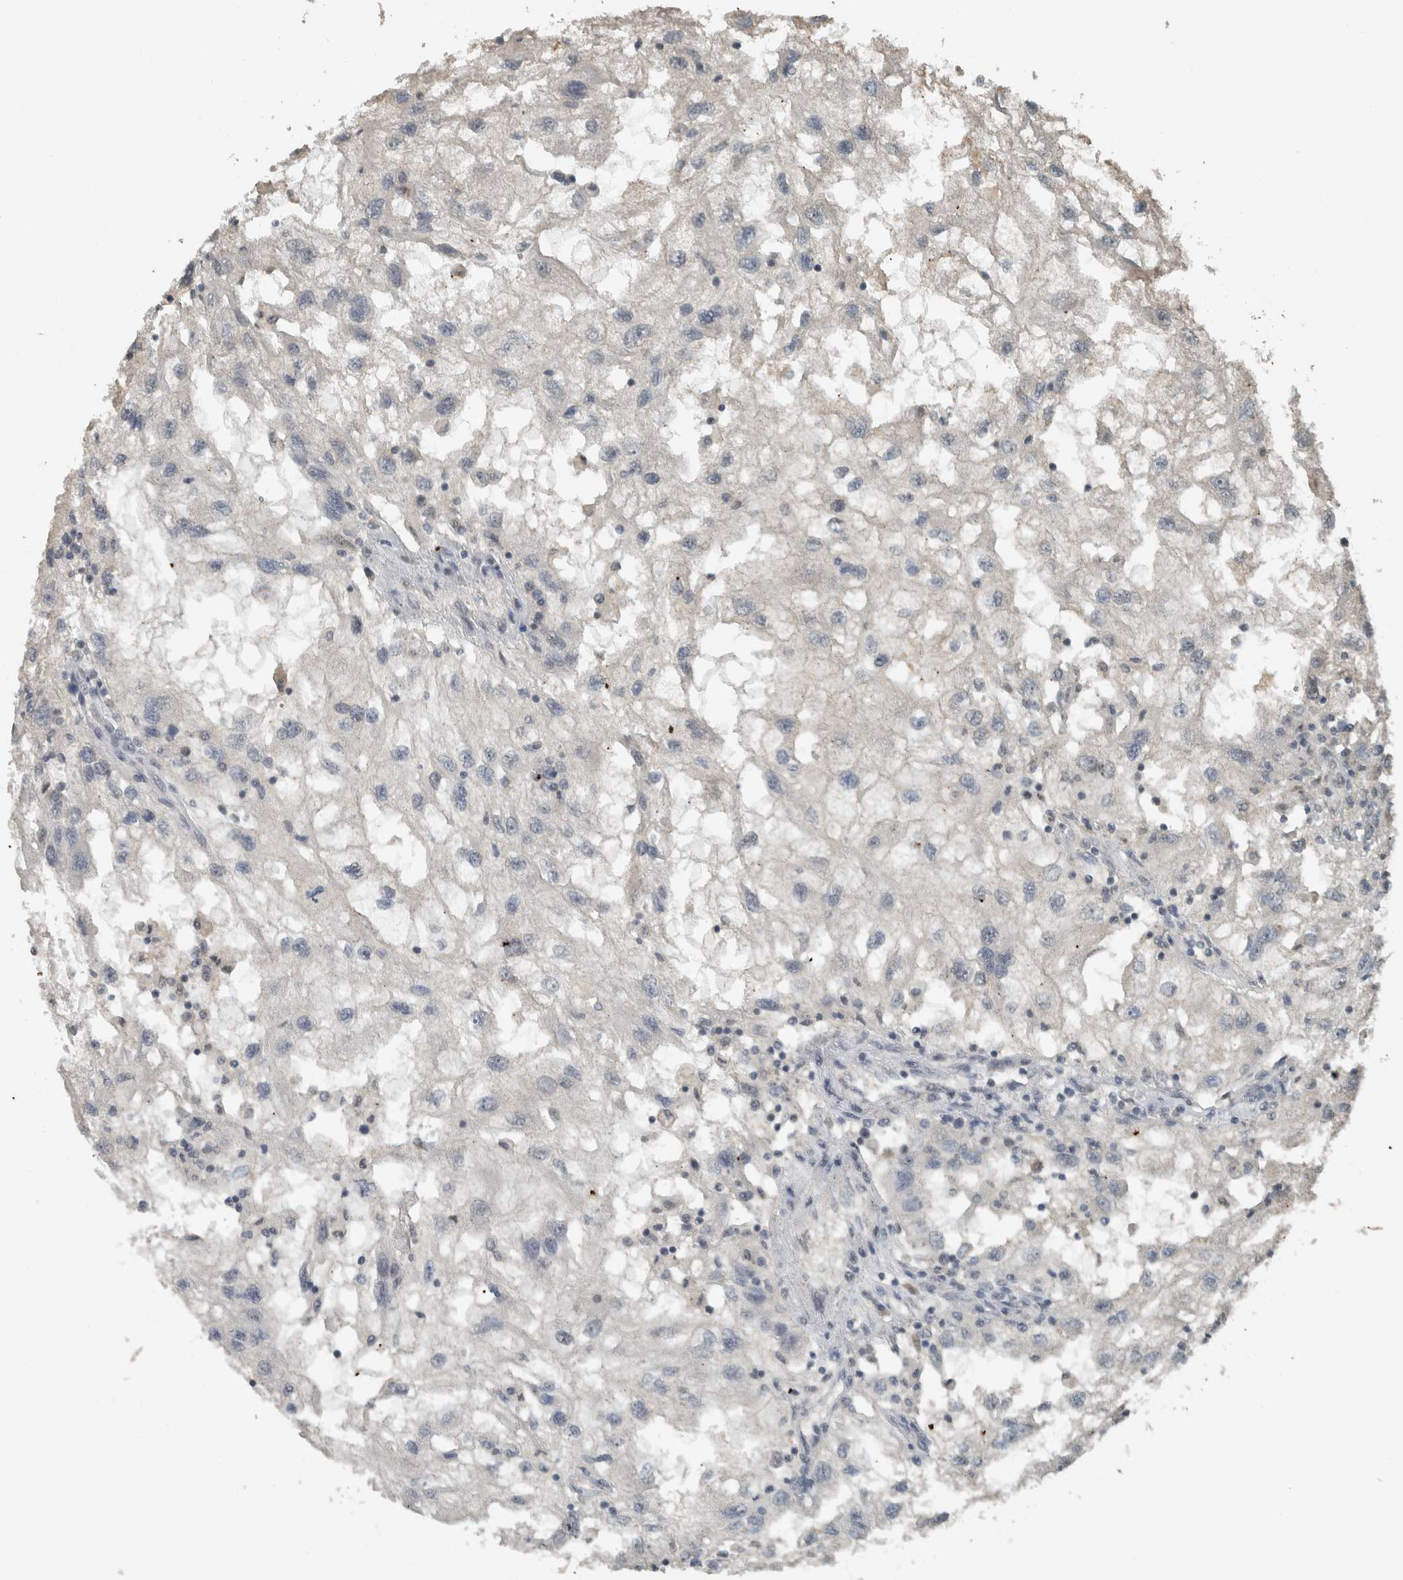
{"staining": {"intensity": "negative", "quantity": "none", "location": "none"}, "tissue": "renal cancer", "cell_type": "Tumor cells", "image_type": "cancer", "snomed": [{"axis": "morphology", "description": "Normal tissue, NOS"}, {"axis": "morphology", "description": "Adenocarcinoma, NOS"}, {"axis": "topography", "description": "Kidney"}], "caption": "An image of adenocarcinoma (renal) stained for a protein demonstrates no brown staining in tumor cells. (DAB IHC visualized using brightfield microscopy, high magnification).", "gene": "ZNF24", "patient": {"sex": "male", "age": 71}}